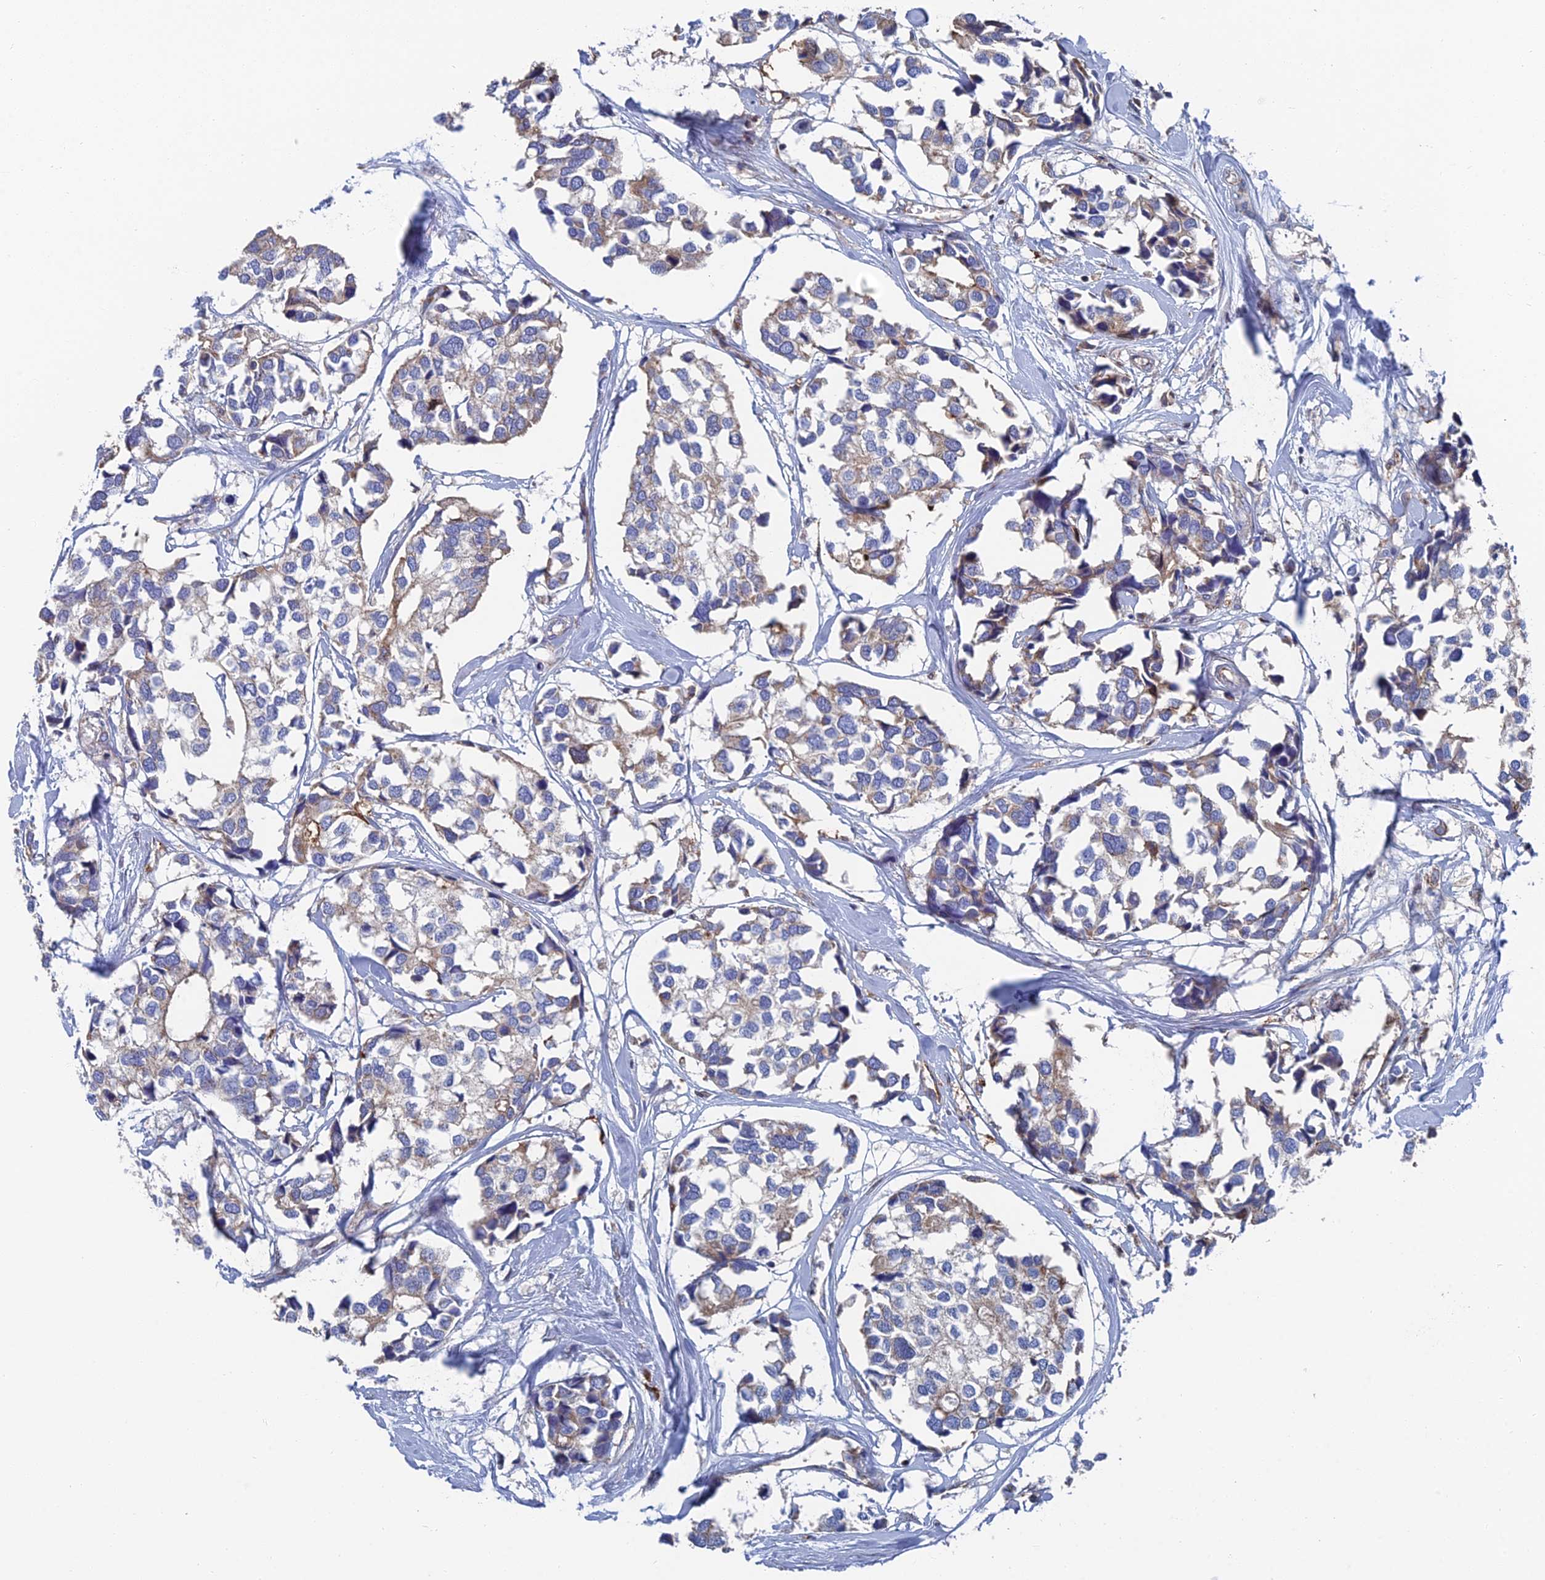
{"staining": {"intensity": "weak", "quantity": "25%-75%", "location": "cytoplasmic/membranous"}, "tissue": "breast cancer", "cell_type": "Tumor cells", "image_type": "cancer", "snomed": [{"axis": "morphology", "description": "Duct carcinoma"}, {"axis": "topography", "description": "Breast"}], "caption": "The micrograph reveals staining of infiltrating ductal carcinoma (breast), revealing weak cytoplasmic/membranous protein staining (brown color) within tumor cells. Immunohistochemistry (ihc) stains the protein in brown and the nuclei are stained blue.", "gene": "SNX11", "patient": {"sex": "female", "age": 83}}